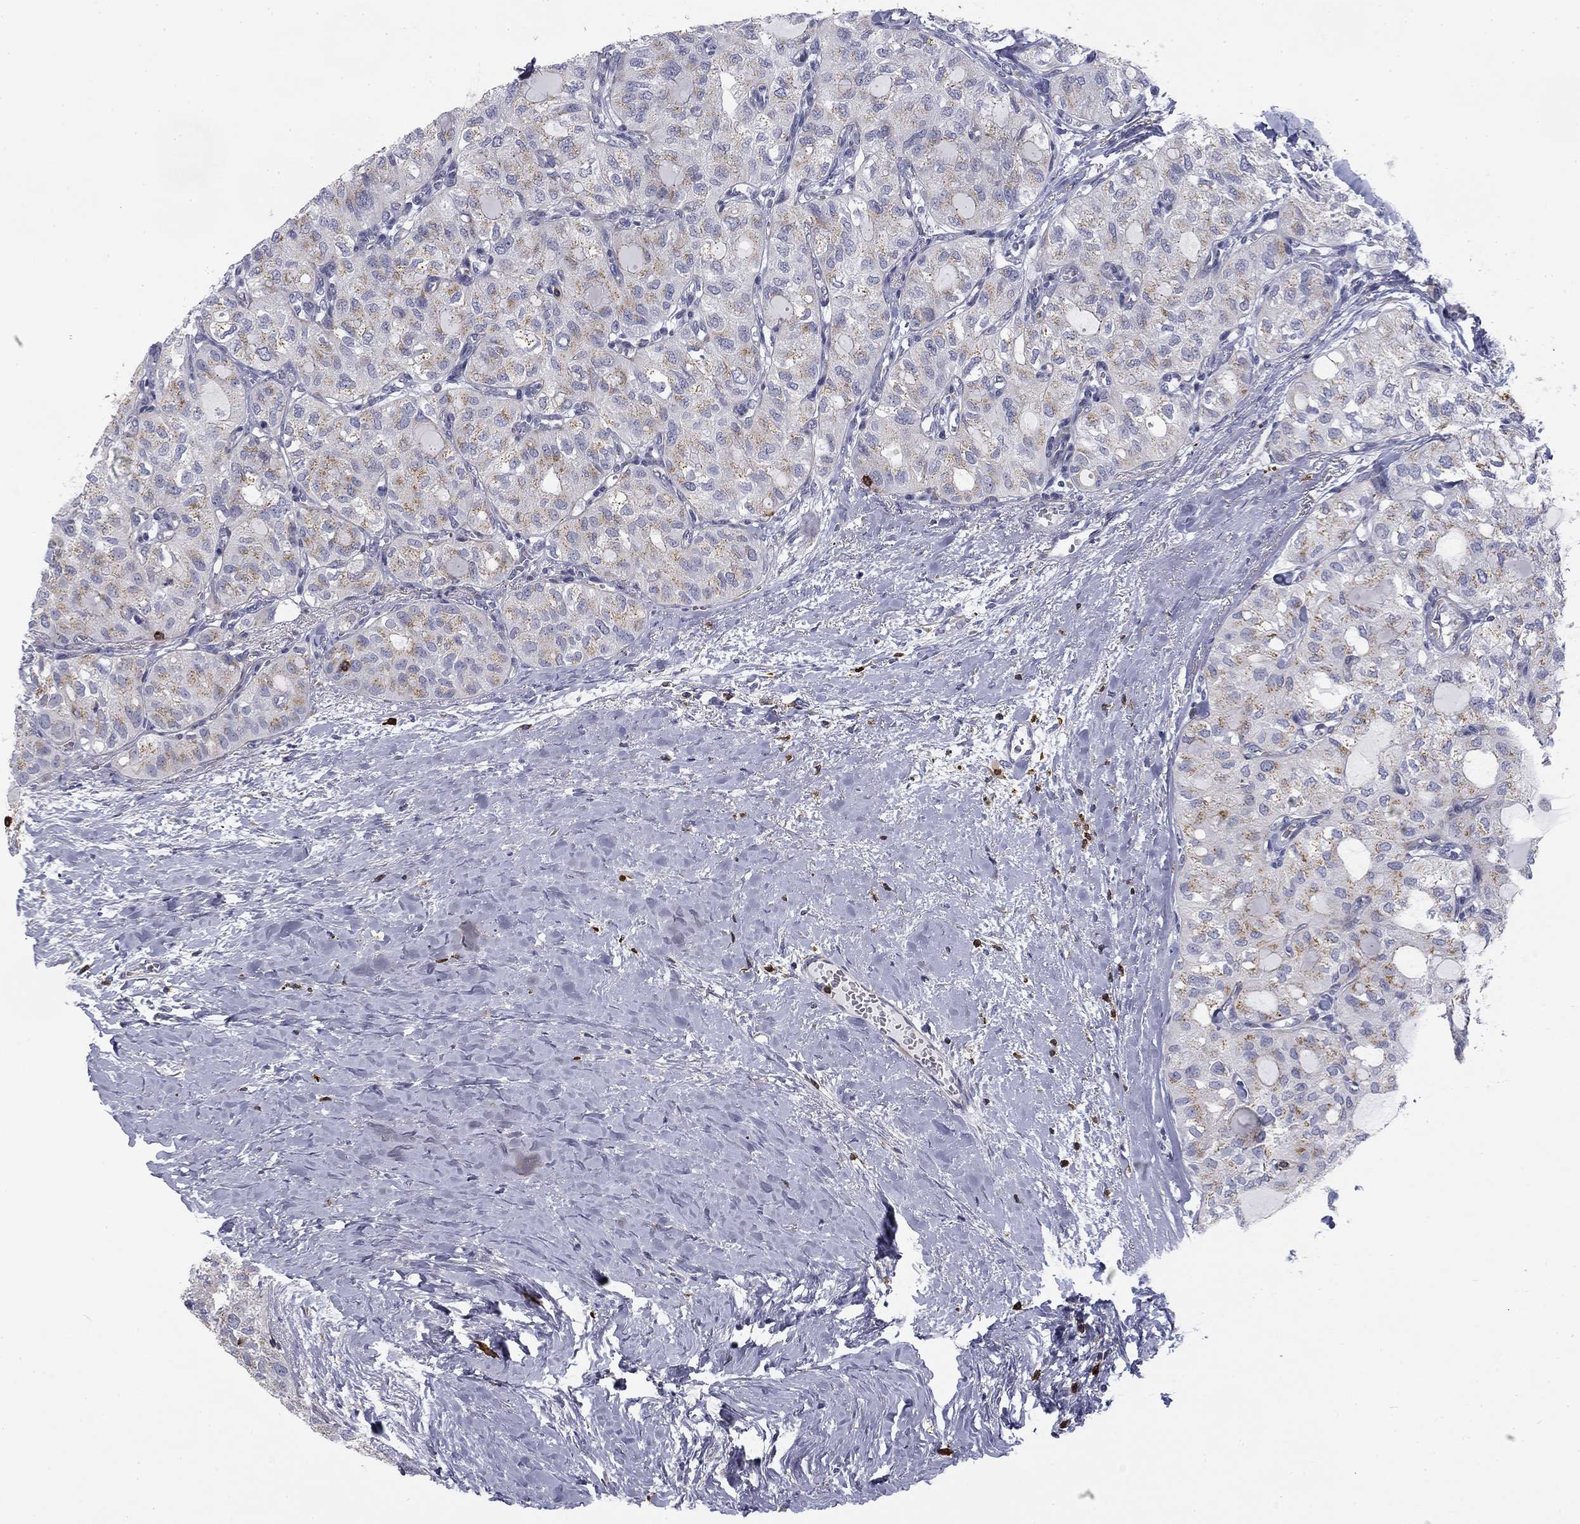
{"staining": {"intensity": "negative", "quantity": "none", "location": "none"}, "tissue": "thyroid cancer", "cell_type": "Tumor cells", "image_type": "cancer", "snomed": [{"axis": "morphology", "description": "Follicular adenoma carcinoma, NOS"}, {"axis": "topography", "description": "Thyroid gland"}], "caption": "Follicular adenoma carcinoma (thyroid) stained for a protein using IHC demonstrates no positivity tumor cells.", "gene": "TRAT1", "patient": {"sex": "male", "age": 75}}